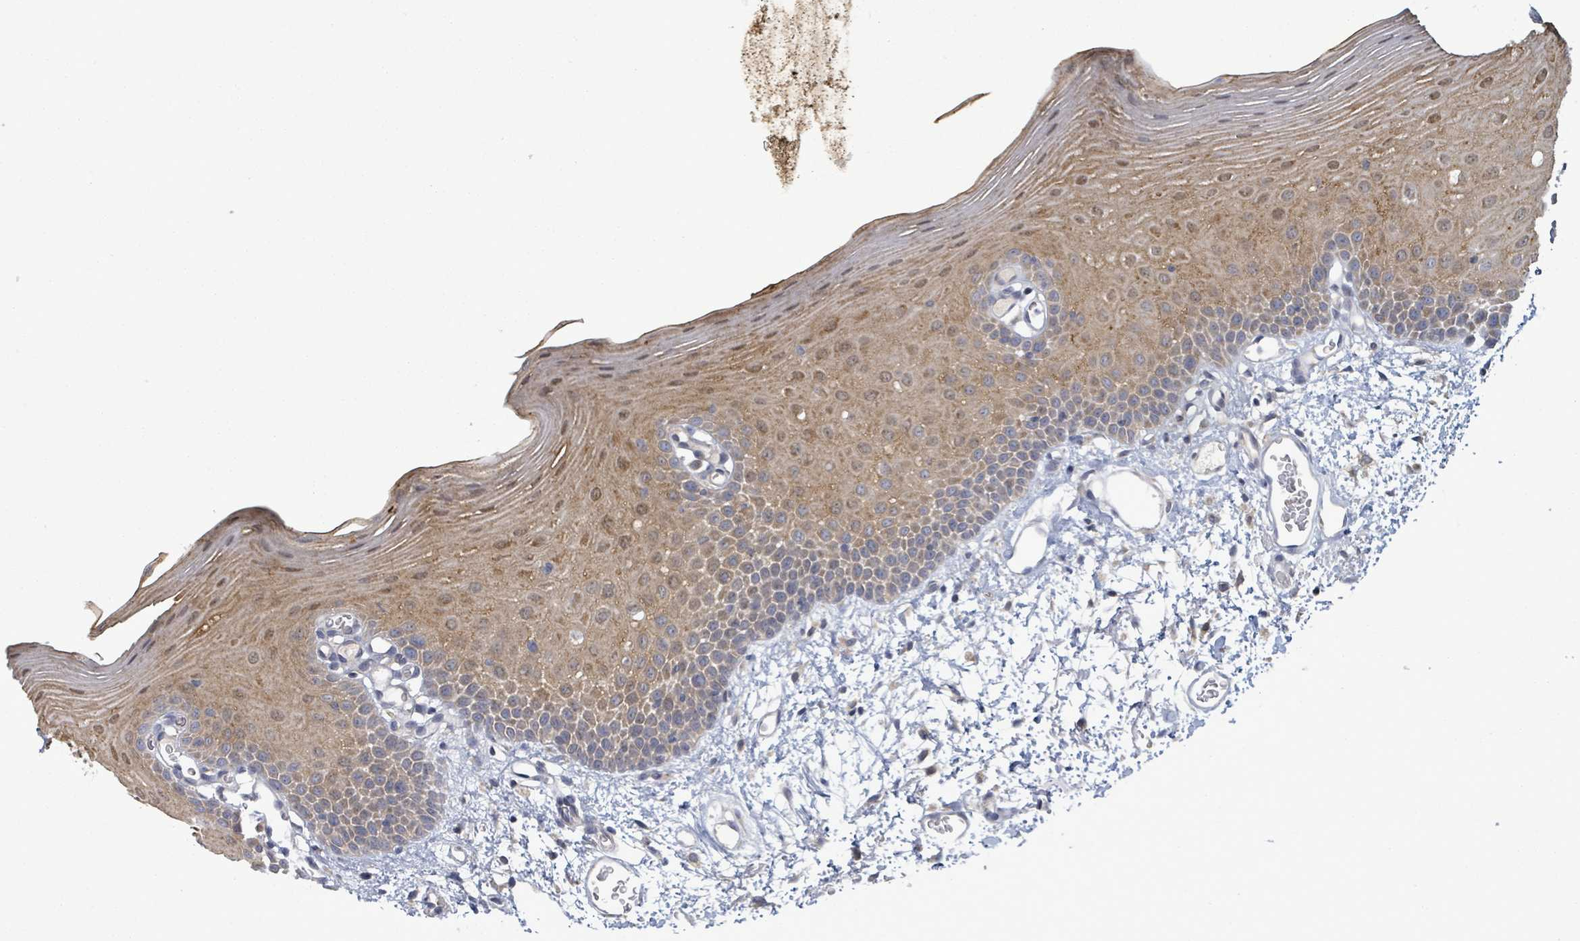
{"staining": {"intensity": "moderate", "quantity": "25%-75%", "location": "cytoplasmic/membranous"}, "tissue": "oral mucosa", "cell_type": "Squamous epithelial cells", "image_type": "normal", "snomed": [{"axis": "morphology", "description": "Normal tissue, NOS"}, {"axis": "topography", "description": "Oral tissue"}], "caption": "A medium amount of moderate cytoplasmic/membranous expression is present in approximately 25%-75% of squamous epithelial cells in normal oral mucosa.", "gene": "ATP13A1", "patient": {"sex": "female", "age": 70}}